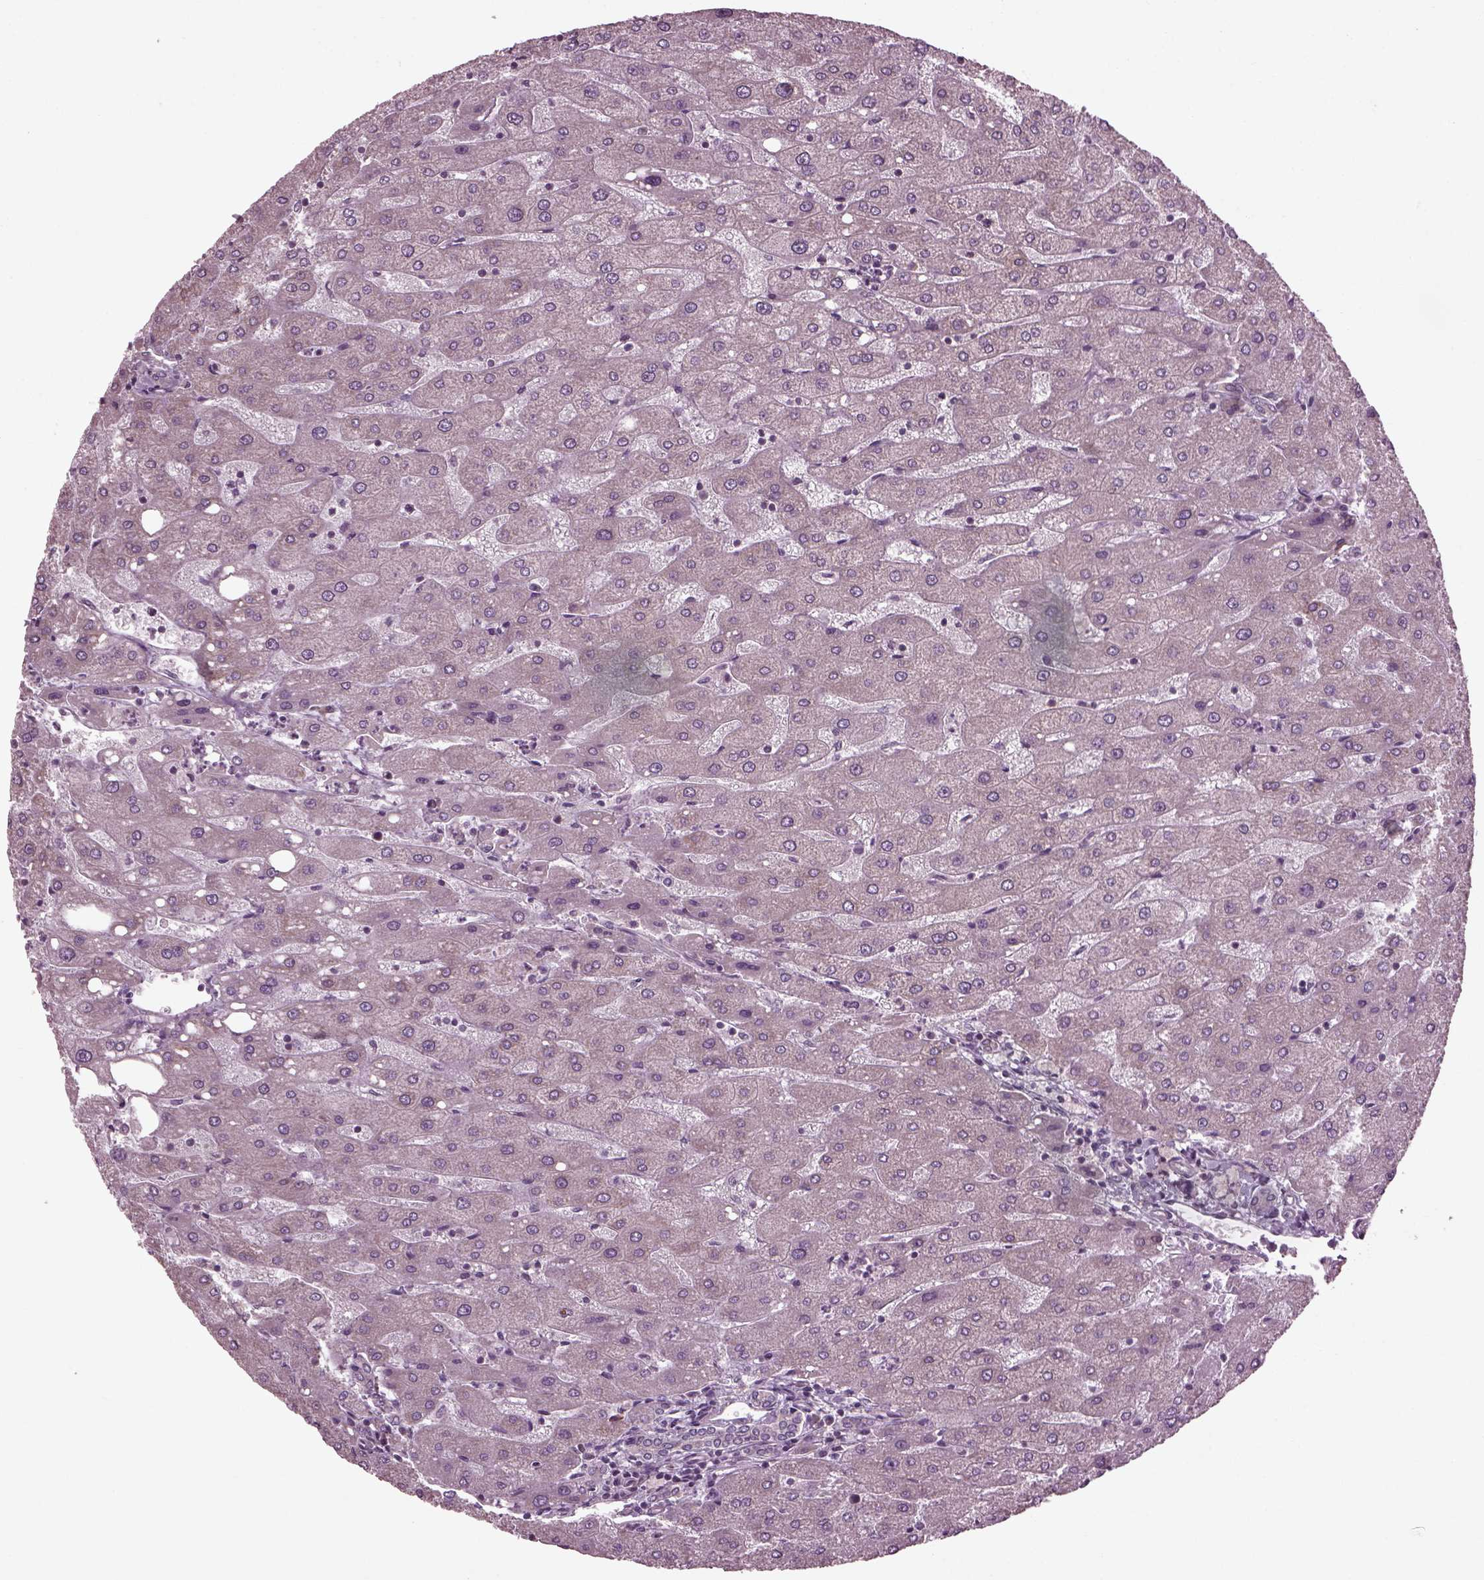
{"staining": {"intensity": "negative", "quantity": "none", "location": "none"}, "tissue": "liver", "cell_type": "Cholangiocytes", "image_type": "normal", "snomed": [{"axis": "morphology", "description": "Normal tissue, NOS"}, {"axis": "topography", "description": "Liver"}], "caption": "Normal liver was stained to show a protein in brown. There is no significant staining in cholangiocytes. (DAB IHC visualized using brightfield microscopy, high magnification).", "gene": "CABP5", "patient": {"sex": "male", "age": 67}}